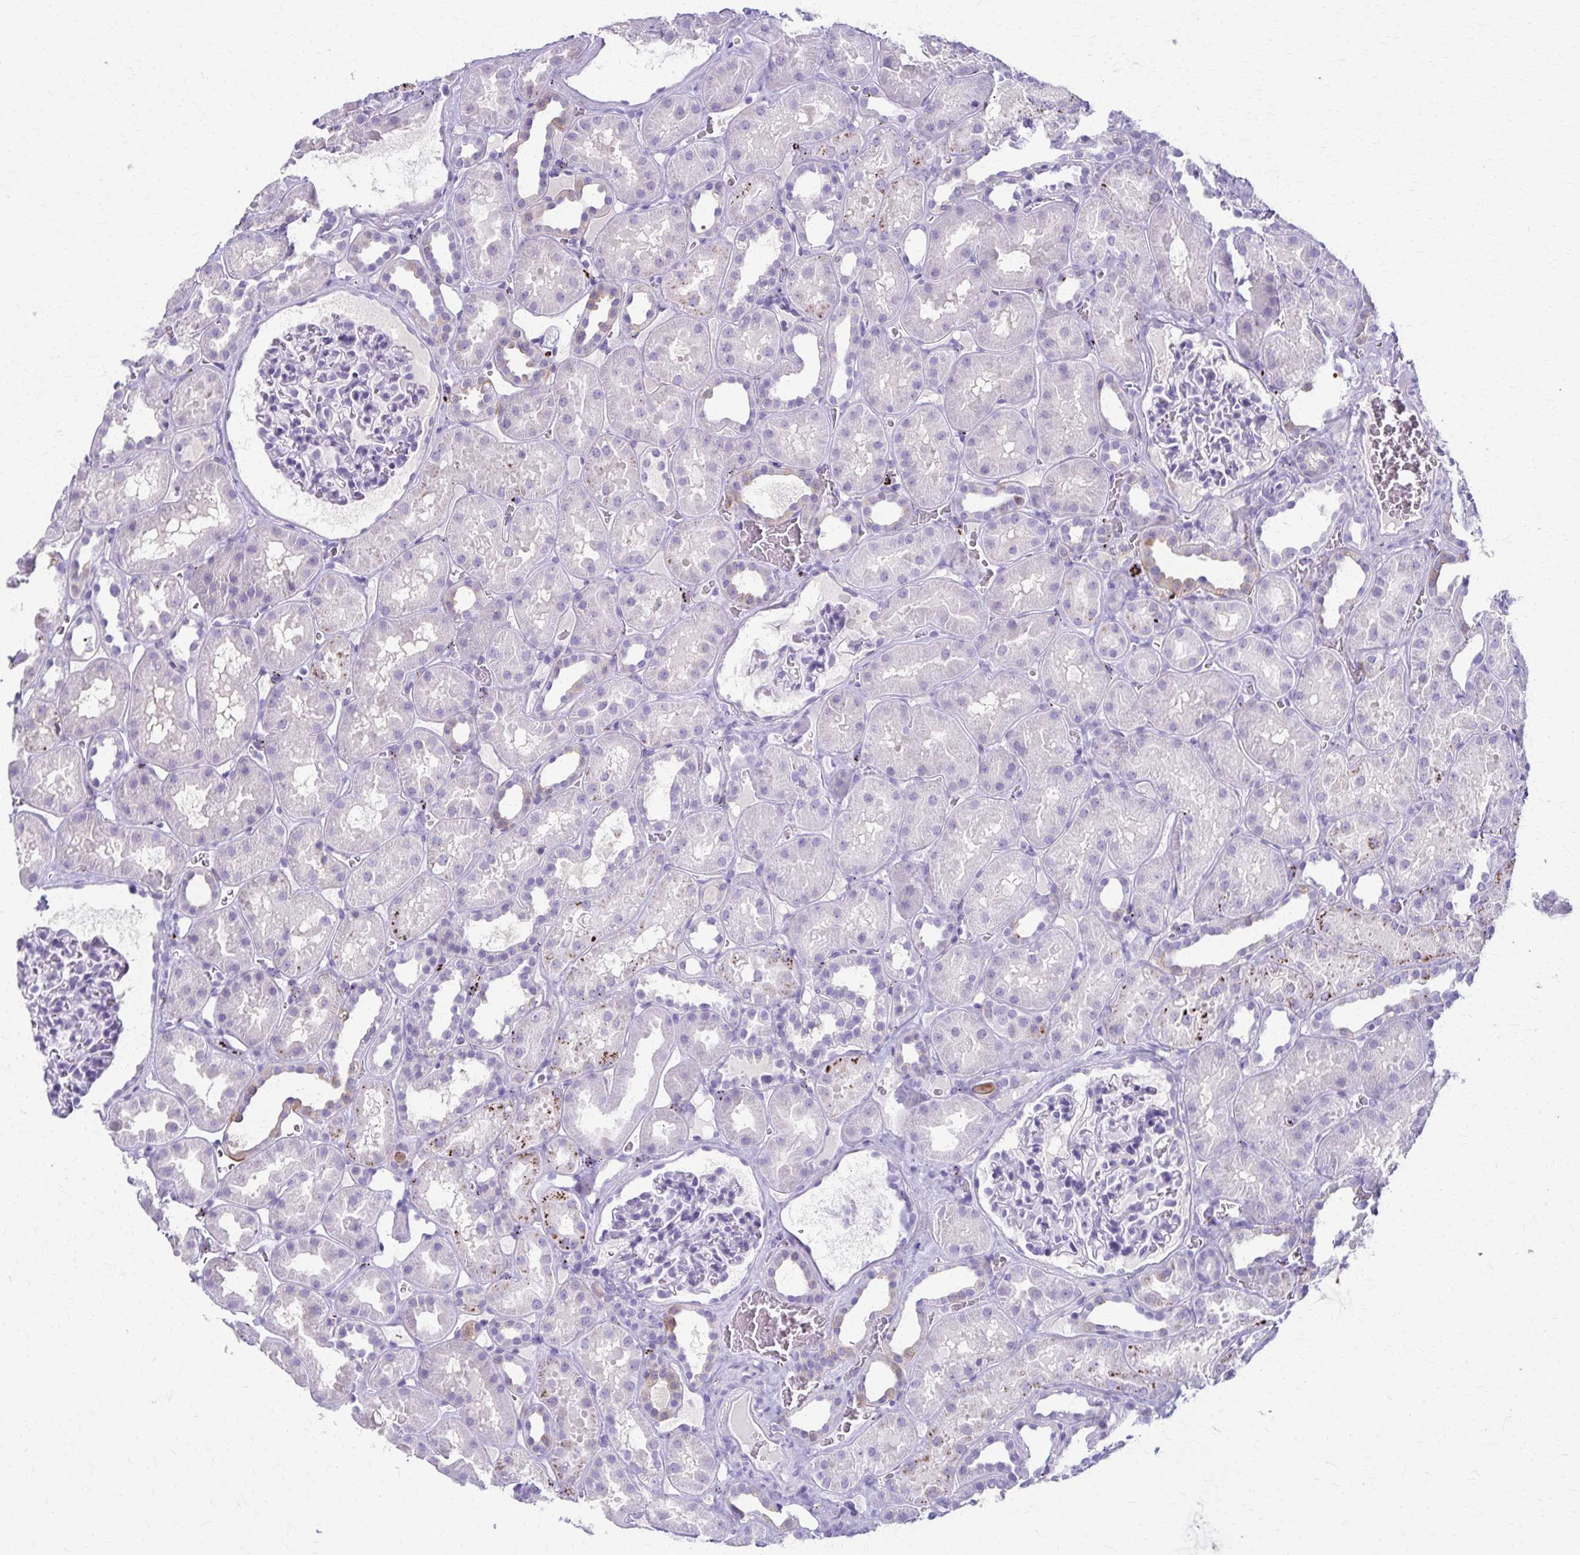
{"staining": {"intensity": "negative", "quantity": "none", "location": "none"}, "tissue": "kidney", "cell_type": "Cells in glomeruli", "image_type": "normal", "snomed": [{"axis": "morphology", "description": "Normal tissue, NOS"}, {"axis": "topography", "description": "Kidney"}], "caption": "Immunohistochemistry photomicrograph of normal kidney stained for a protein (brown), which displays no expression in cells in glomeruli. Nuclei are stained in blue.", "gene": "TMEM60", "patient": {"sex": "female", "age": 41}}